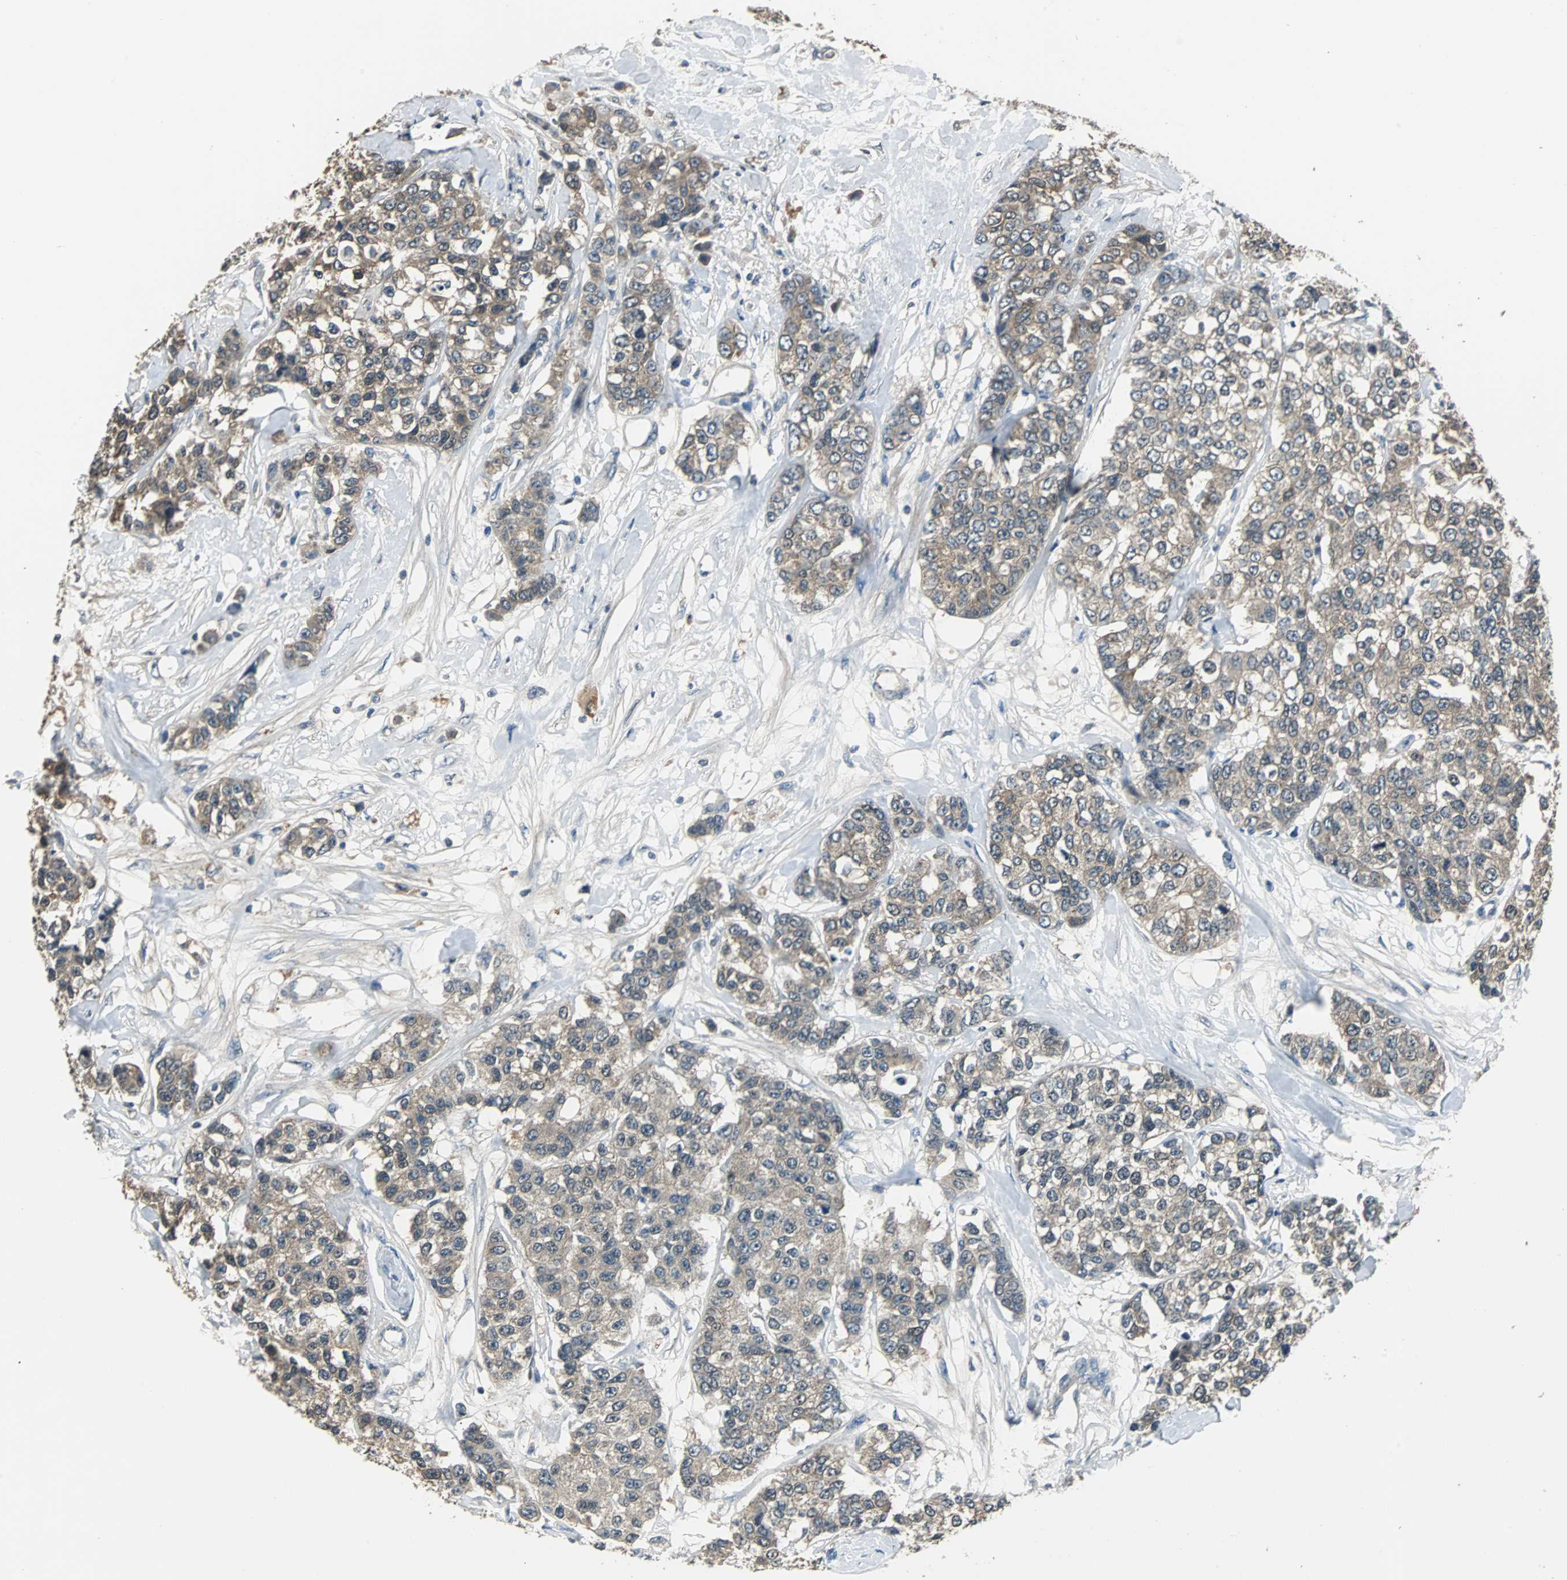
{"staining": {"intensity": "moderate", "quantity": ">75%", "location": "cytoplasmic/membranous"}, "tissue": "breast cancer", "cell_type": "Tumor cells", "image_type": "cancer", "snomed": [{"axis": "morphology", "description": "Duct carcinoma"}, {"axis": "topography", "description": "Breast"}], "caption": "Tumor cells display medium levels of moderate cytoplasmic/membranous positivity in approximately >75% of cells in invasive ductal carcinoma (breast). (Stains: DAB (3,3'-diaminobenzidine) in brown, nuclei in blue, Microscopy: brightfield microscopy at high magnification).", "gene": "ABHD2", "patient": {"sex": "female", "age": 51}}